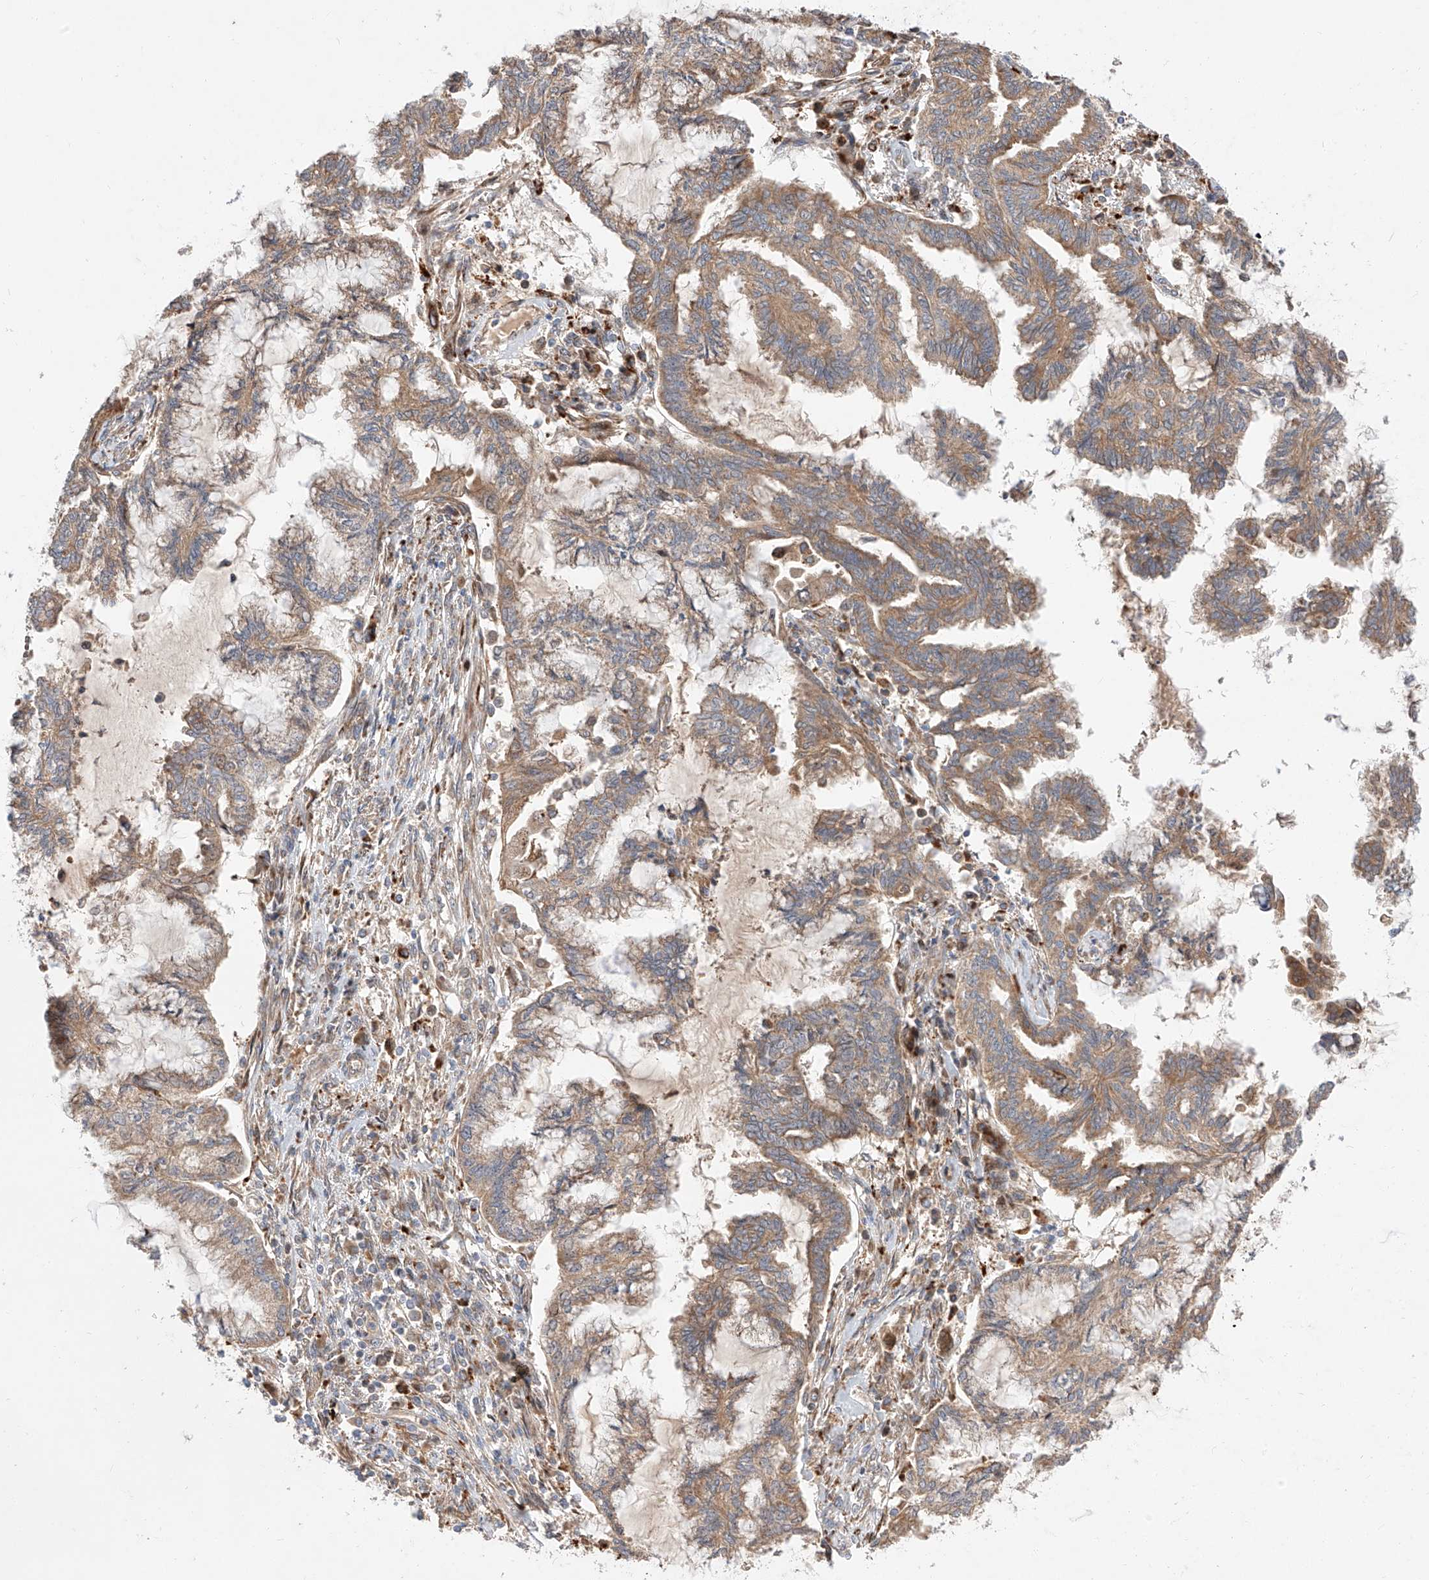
{"staining": {"intensity": "moderate", "quantity": "25%-75%", "location": "cytoplasmic/membranous"}, "tissue": "endometrial cancer", "cell_type": "Tumor cells", "image_type": "cancer", "snomed": [{"axis": "morphology", "description": "Adenocarcinoma, NOS"}, {"axis": "topography", "description": "Endometrium"}], "caption": "Protein expression analysis of adenocarcinoma (endometrial) reveals moderate cytoplasmic/membranous positivity in approximately 25%-75% of tumor cells. Using DAB (brown) and hematoxylin (blue) stains, captured at high magnification using brightfield microscopy.", "gene": "DIRAS3", "patient": {"sex": "female", "age": 86}}